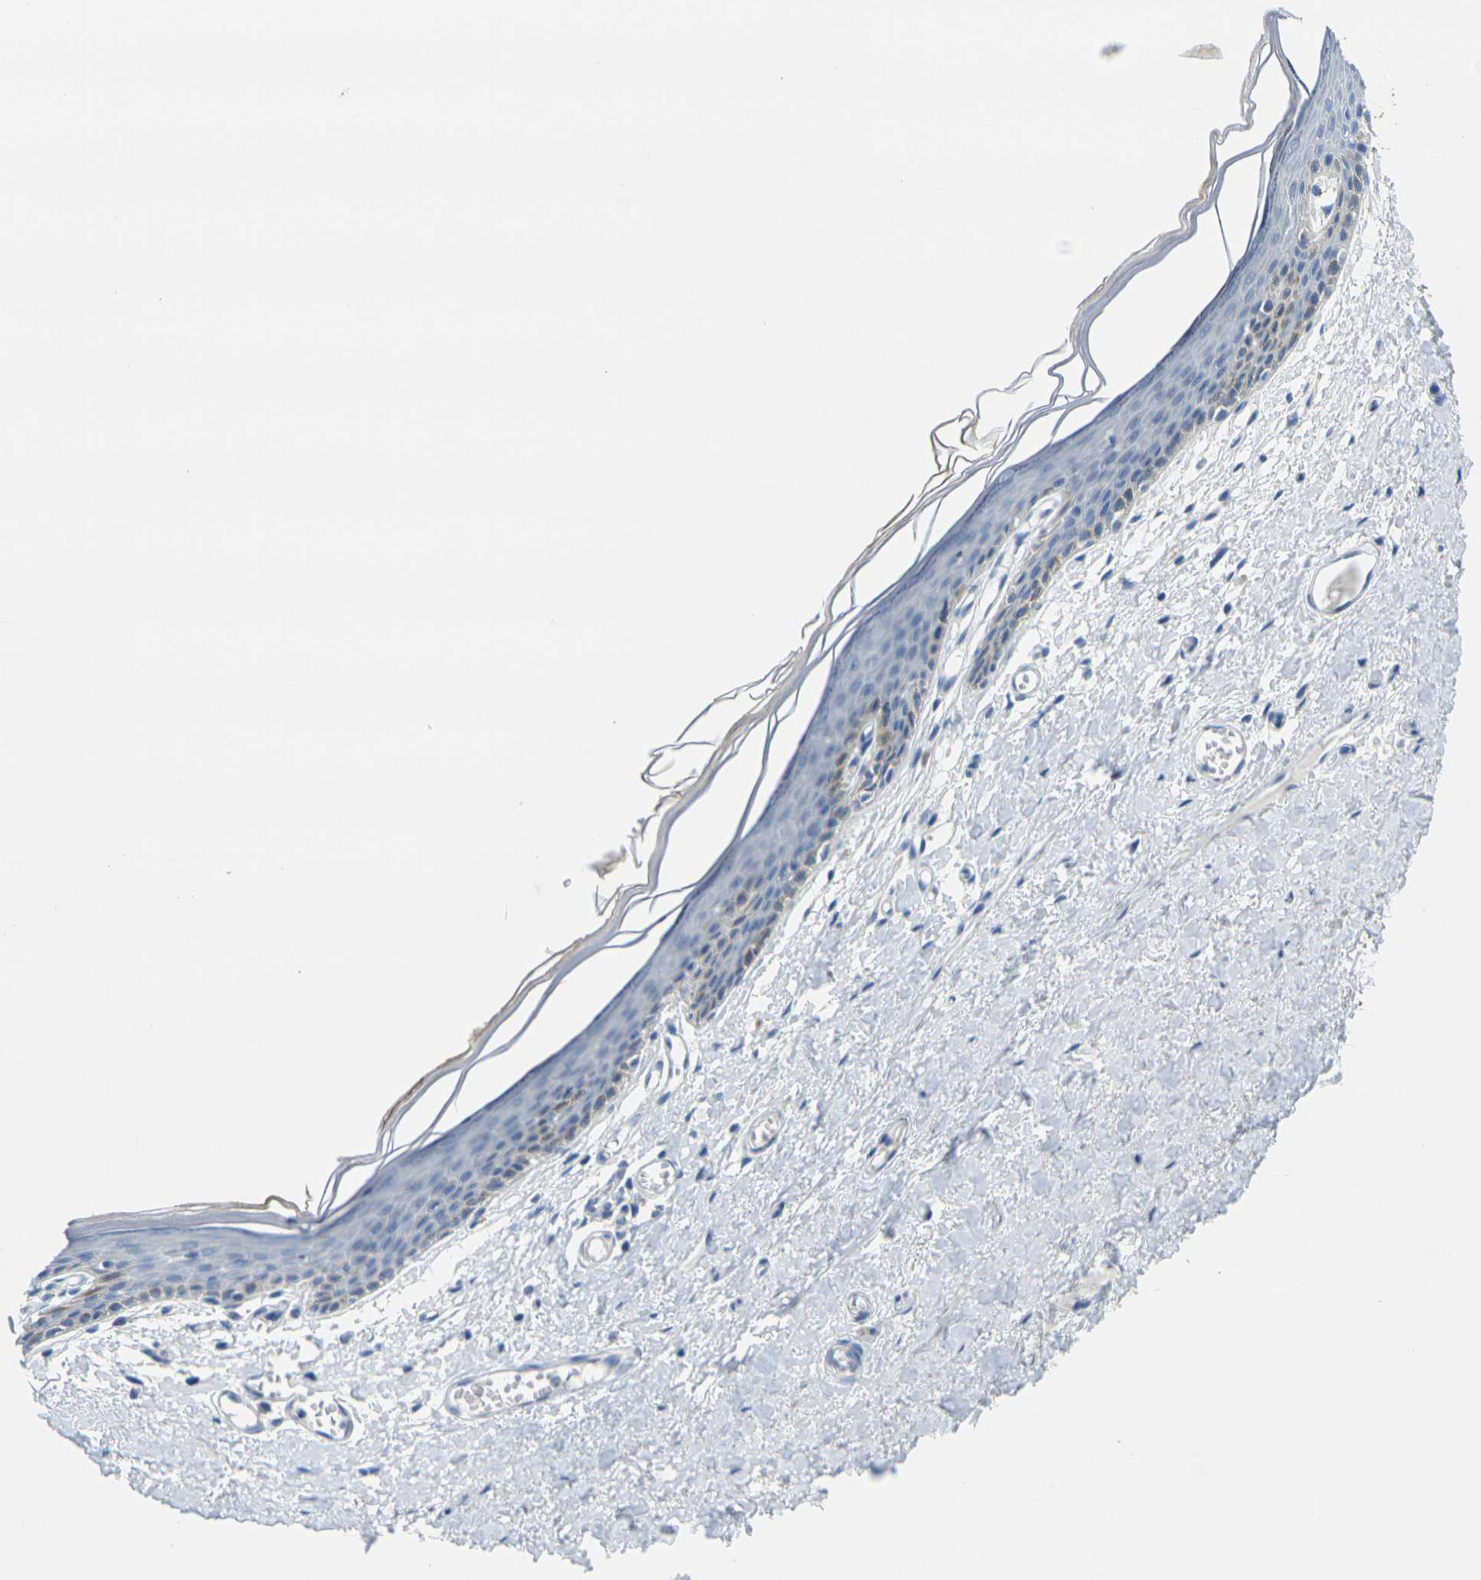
{"staining": {"intensity": "weak", "quantity": "<25%", "location": "cytoplasmic/membranous"}, "tissue": "skin", "cell_type": "Epidermal cells", "image_type": "normal", "snomed": [{"axis": "morphology", "description": "Normal tissue, NOS"}, {"axis": "topography", "description": "Vulva"}], "caption": "Protein analysis of benign skin shows no significant positivity in epidermal cells.", "gene": "GPR15", "patient": {"sex": "female", "age": 54}}